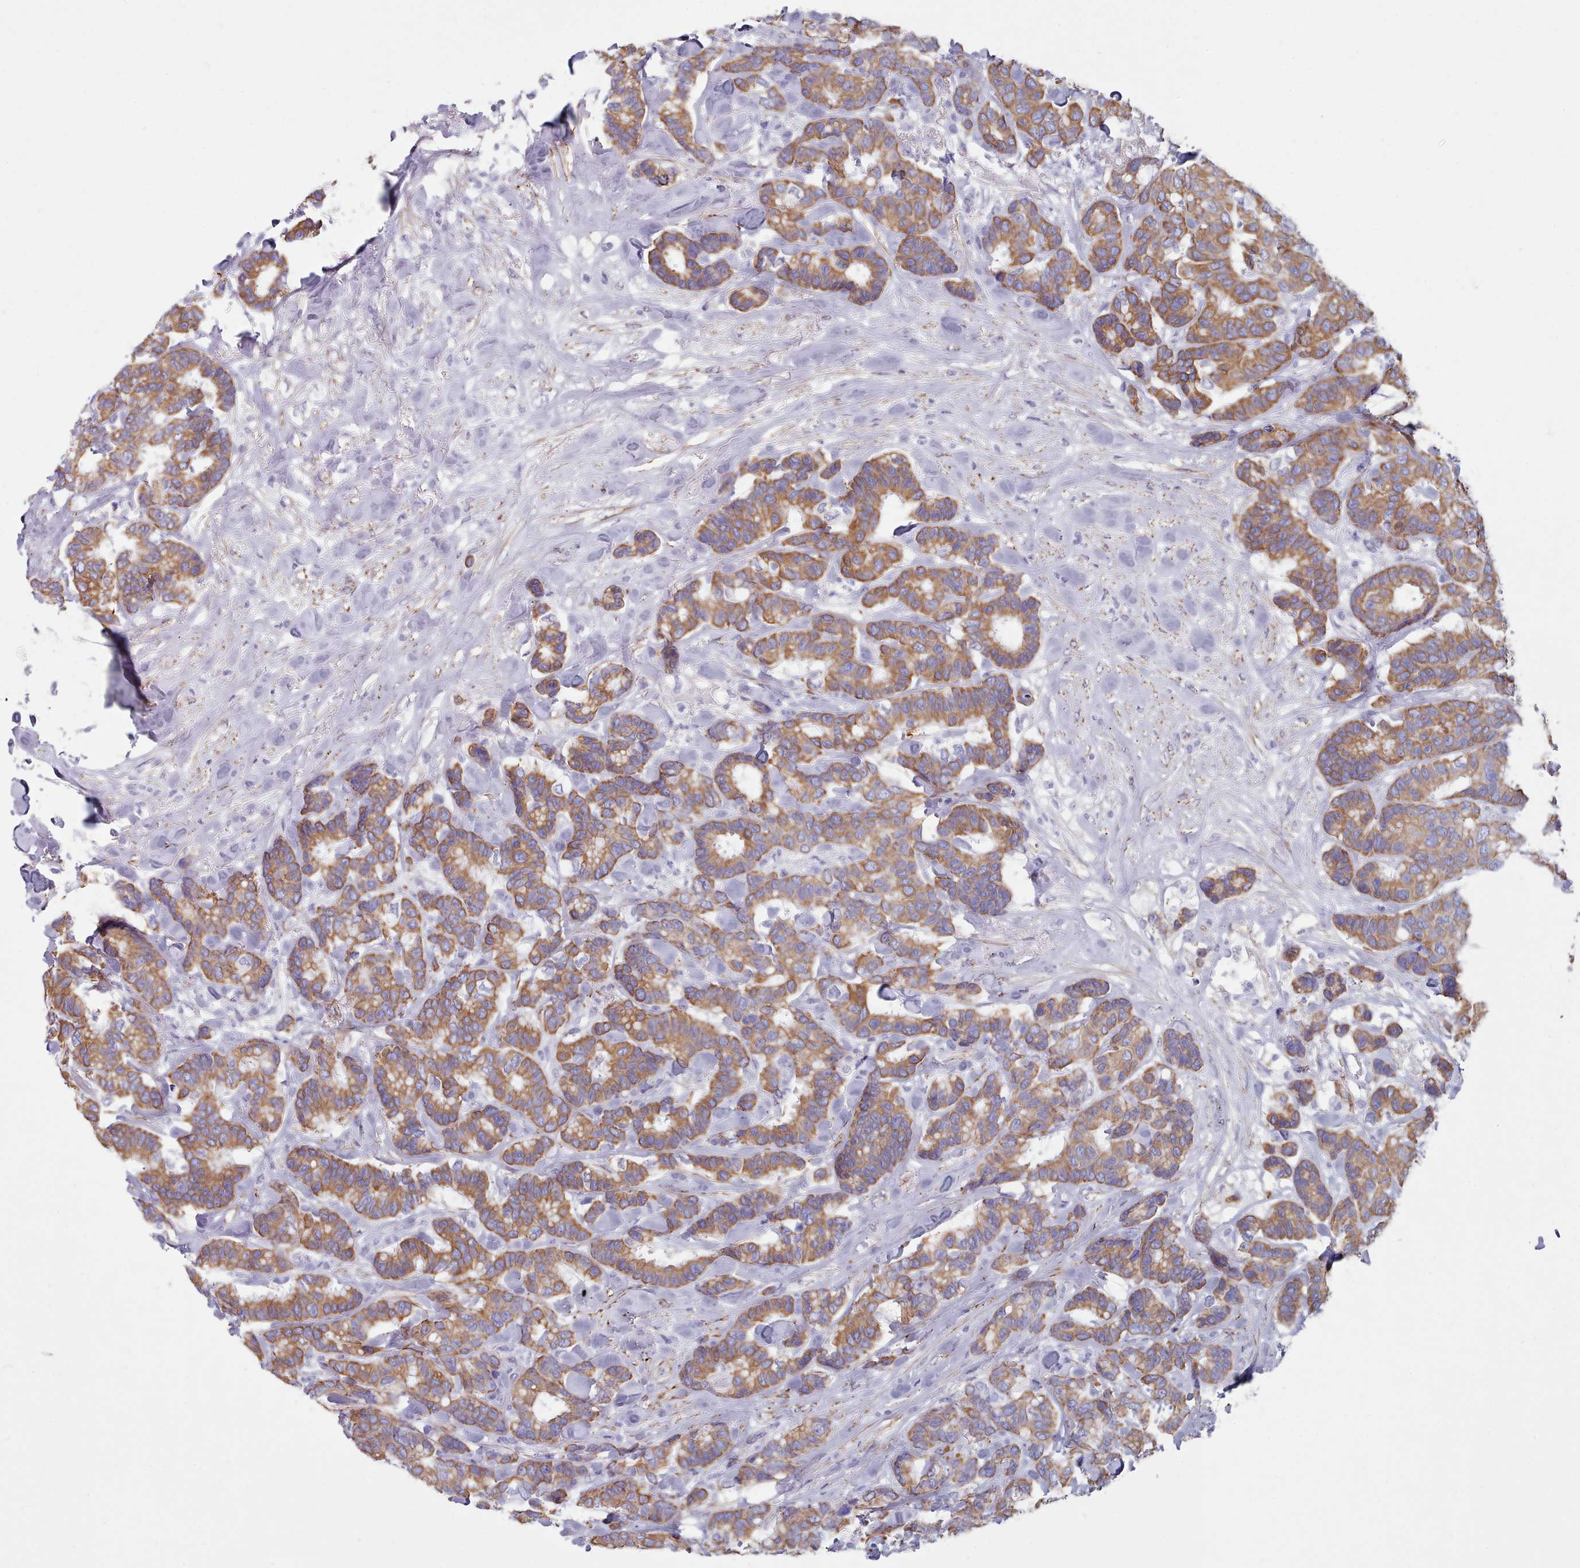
{"staining": {"intensity": "moderate", "quantity": ">75%", "location": "cytoplasmic/membranous"}, "tissue": "breast cancer", "cell_type": "Tumor cells", "image_type": "cancer", "snomed": [{"axis": "morphology", "description": "Normal tissue, NOS"}, {"axis": "morphology", "description": "Duct carcinoma"}, {"axis": "topography", "description": "Breast"}], "caption": "Immunohistochemistry (IHC) micrograph of neoplastic tissue: breast cancer stained using immunohistochemistry (IHC) displays medium levels of moderate protein expression localized specifically in the cytoplasmic/membranous of tumor cells, appearing as a cytoplasmic/membranous brown color.", "gene": "FPGS", "patient": {"sex": "female", "age": 87}}